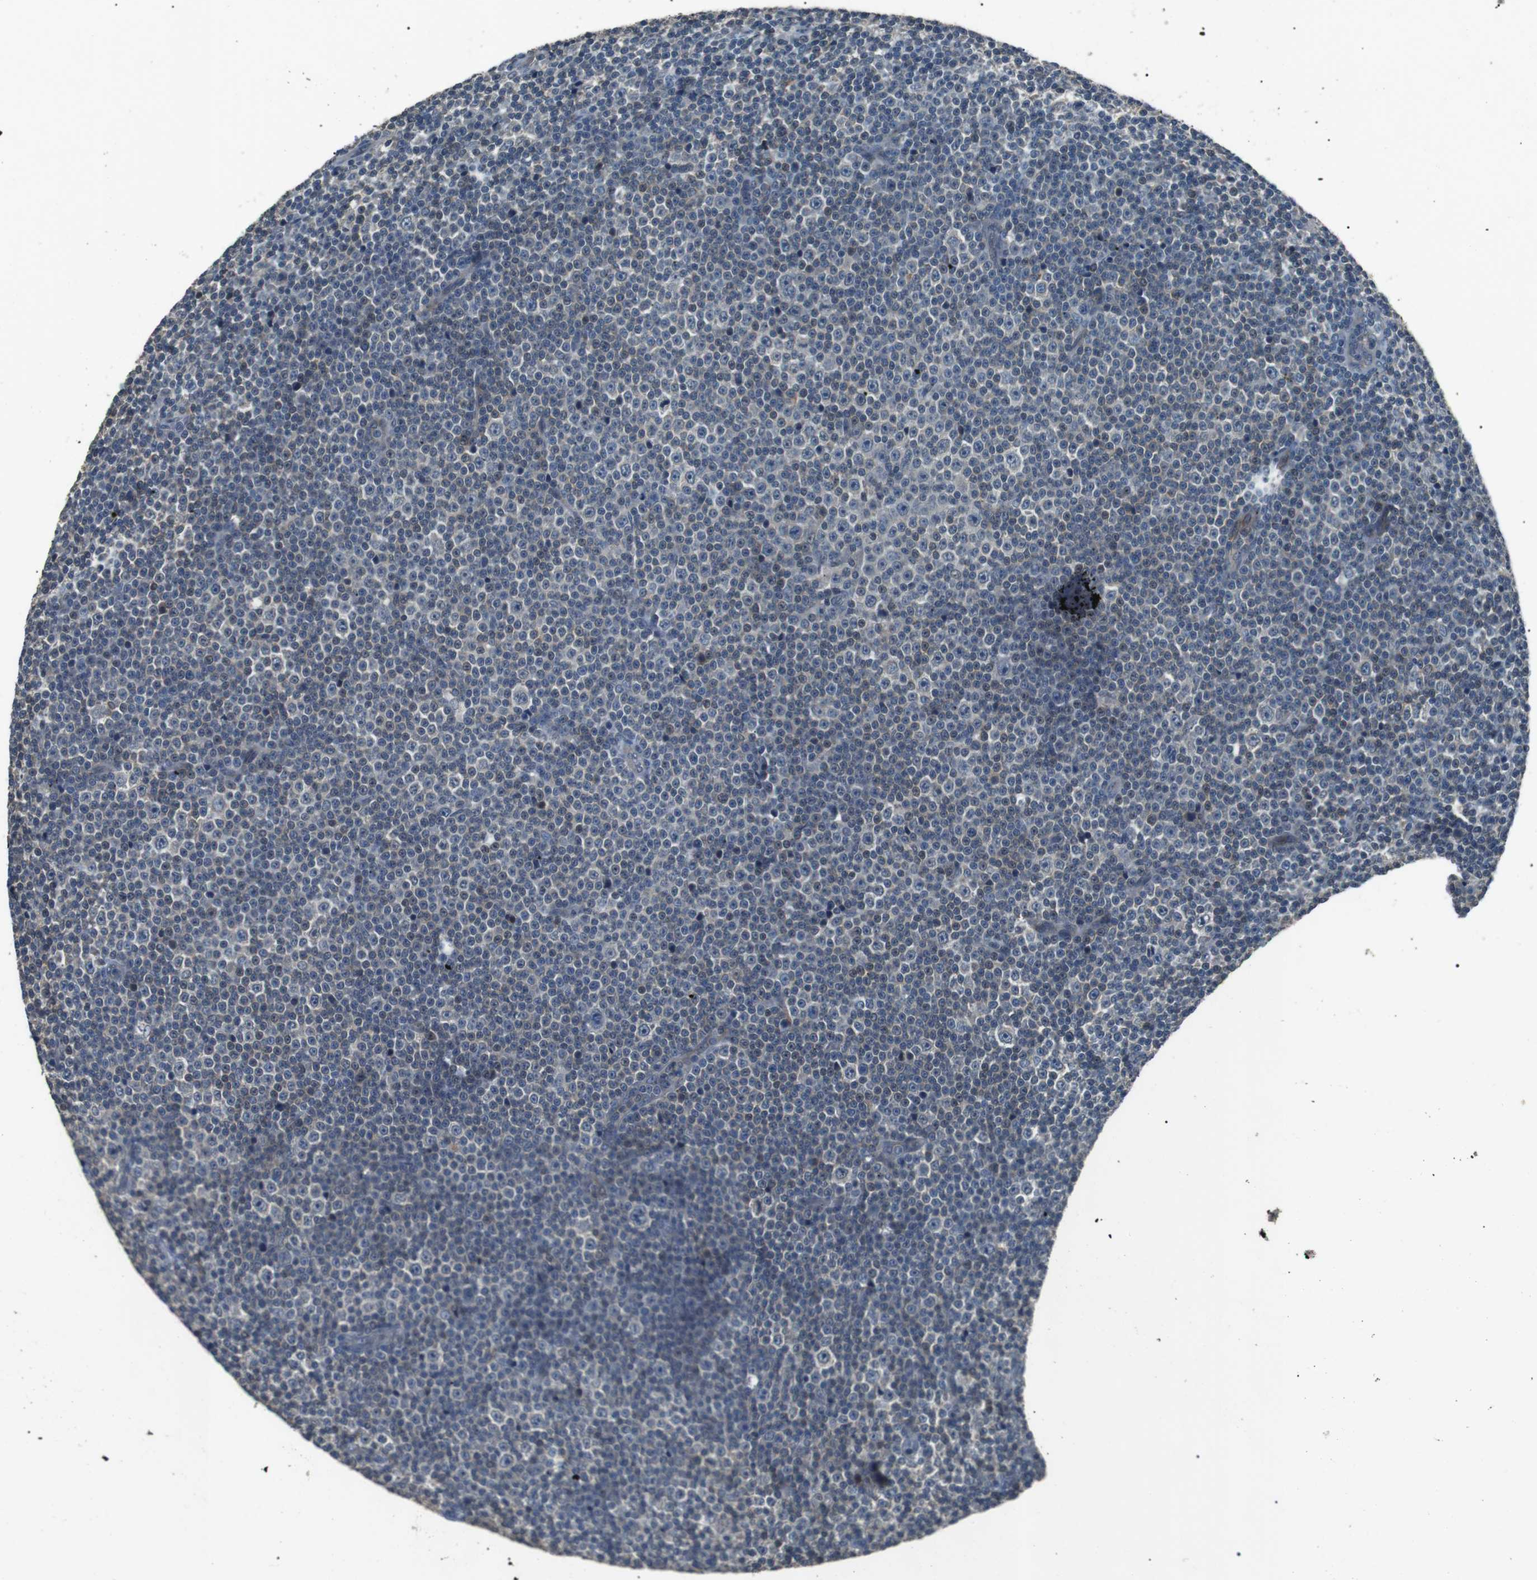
{"staining": {"intensity": "weak", "quantity": "<25%", "location": "cytoplasmic/membranous"}, "tissue": "lymphoma", "cell_type": "Tumor cells", "image_type": "cancer", "snomed": [{"axis": "morphology", "description": "Malignant lymphoma, non-Hodgkin's type, Low grade"}, {"axis": "topography", "description": "Lymph node"}], "caption": "Immunohistochemical staining of malignant lymphoma, non-Hodgkin's type (low-grade) reveals no significant expression in tumor cells.", "gene": "NEK7", "patient": {"sex": "female", "age": 67}}